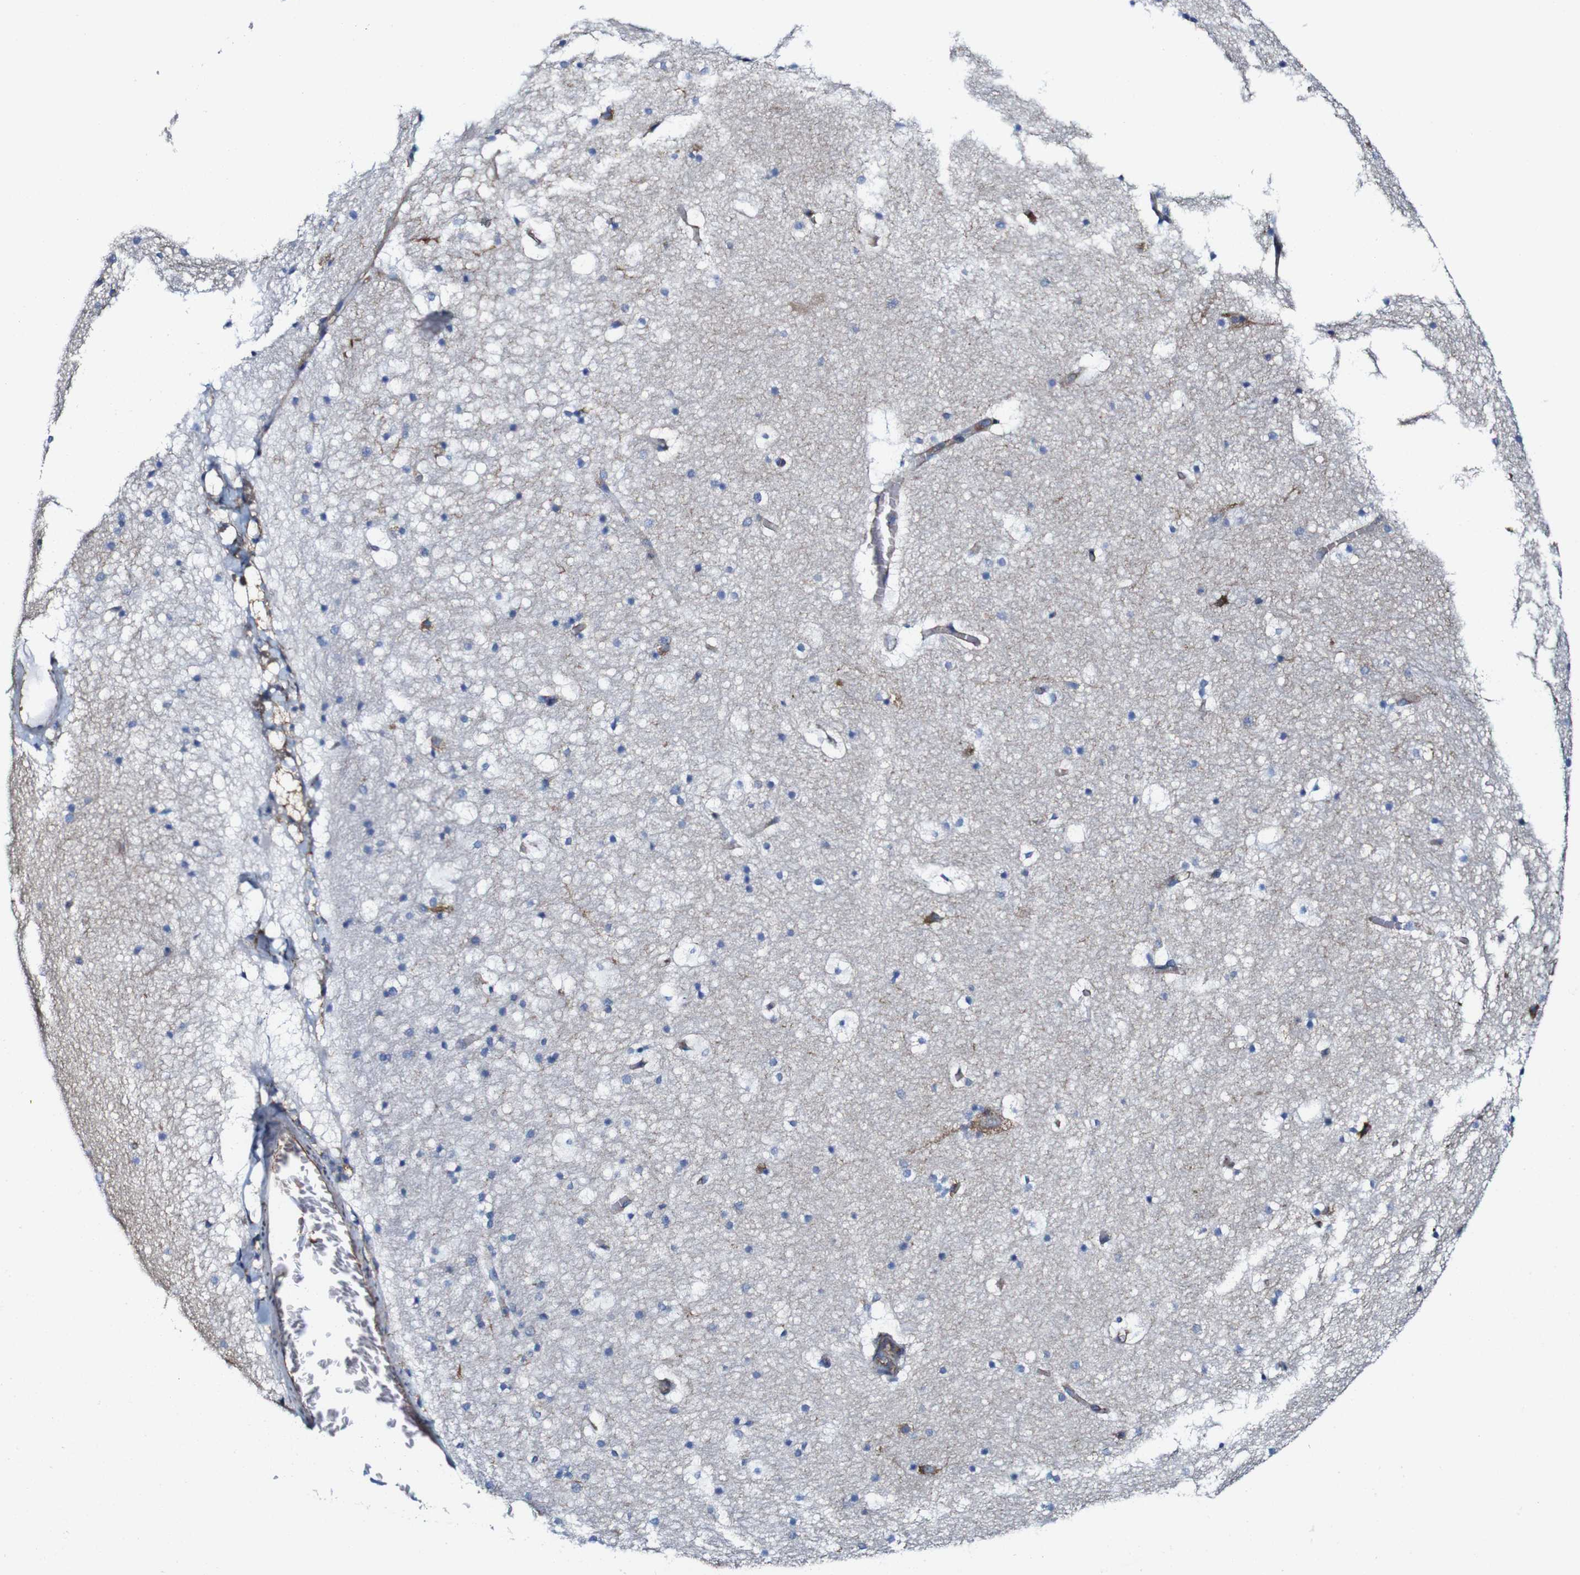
{"staining": {"intensity": "moderate", "quantity": "<25%", "location": "cytoplasmic/membranous"}, "tissue": "hippocampus", "cell_type": "Glial cells", "image_type": "normal", "snomed": [{"axis": "morphology", "description": "Normal tissue, NOS"}, {"axis": "topography", "description": "Hippocampus"}], "caption": "Immunohistochemistry (IHC) histopathology image of unremarkable hippocampus: hippocampus stained using IHC exhibits low levels of moderate protein expression localized specifically in the cytoplasmic/membranous of glial cells, appearing as a cytoplasmic/membranous brown color.", "gene": "CSF1R", "patient": {"sex": "male", "age": 45}}